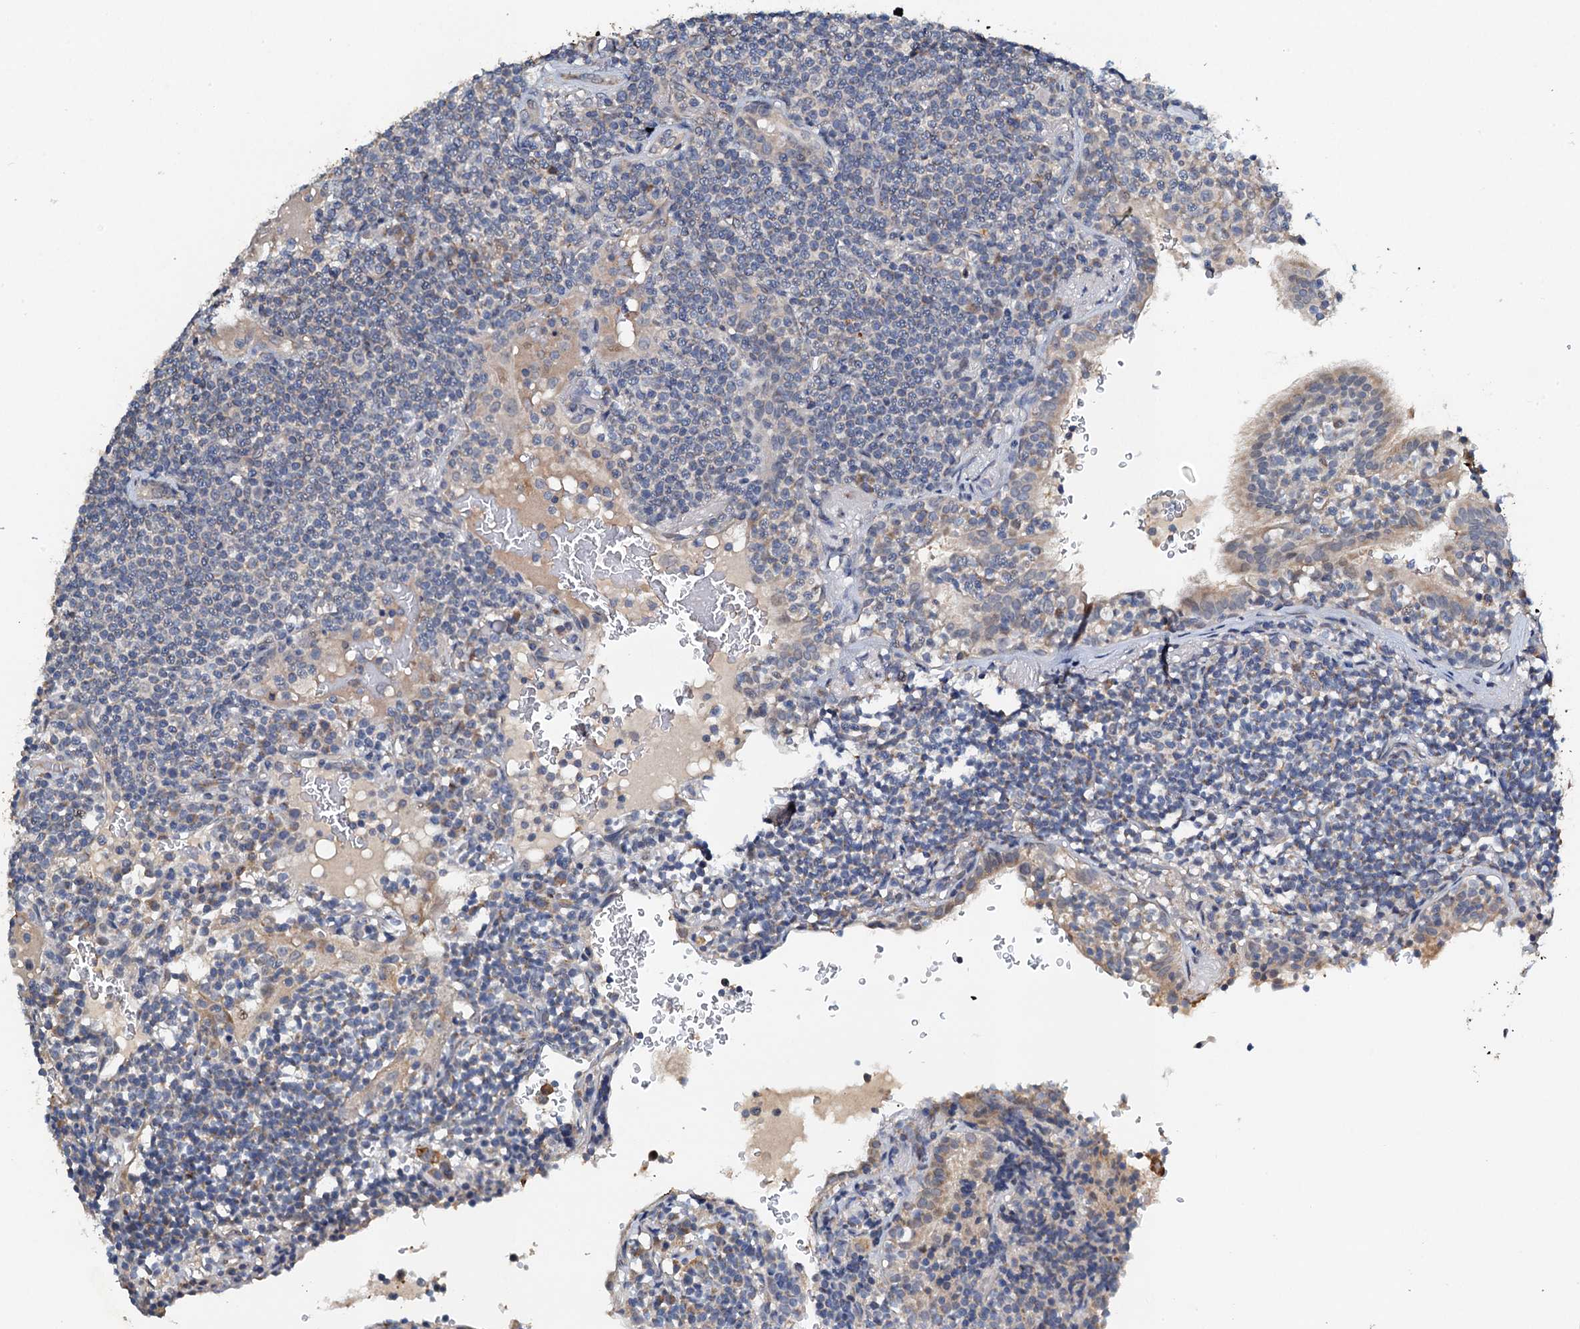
{"staining": {"intensity": "negative", "quantity": "none", "location": "none"}, "tissue": "lymphoma", "cell_type": "Tumor cells", "image_type": "cancer", "snomed": [{"axis": "morphology", "description": "Malignant lymphoma, non-Hodgkin's type, Low grade"}, {"axis": "topography", "description": "Lung"}], "caption": "Immunohistochemical staining of low-grade malignant lymphoma, non-Hodgkin's type displays no significant expression in tumor cells. (DAB immunohistochemistry, high magnification).", "gene": "ZNF606", "patient": {"sex": "female", "age": 71}}